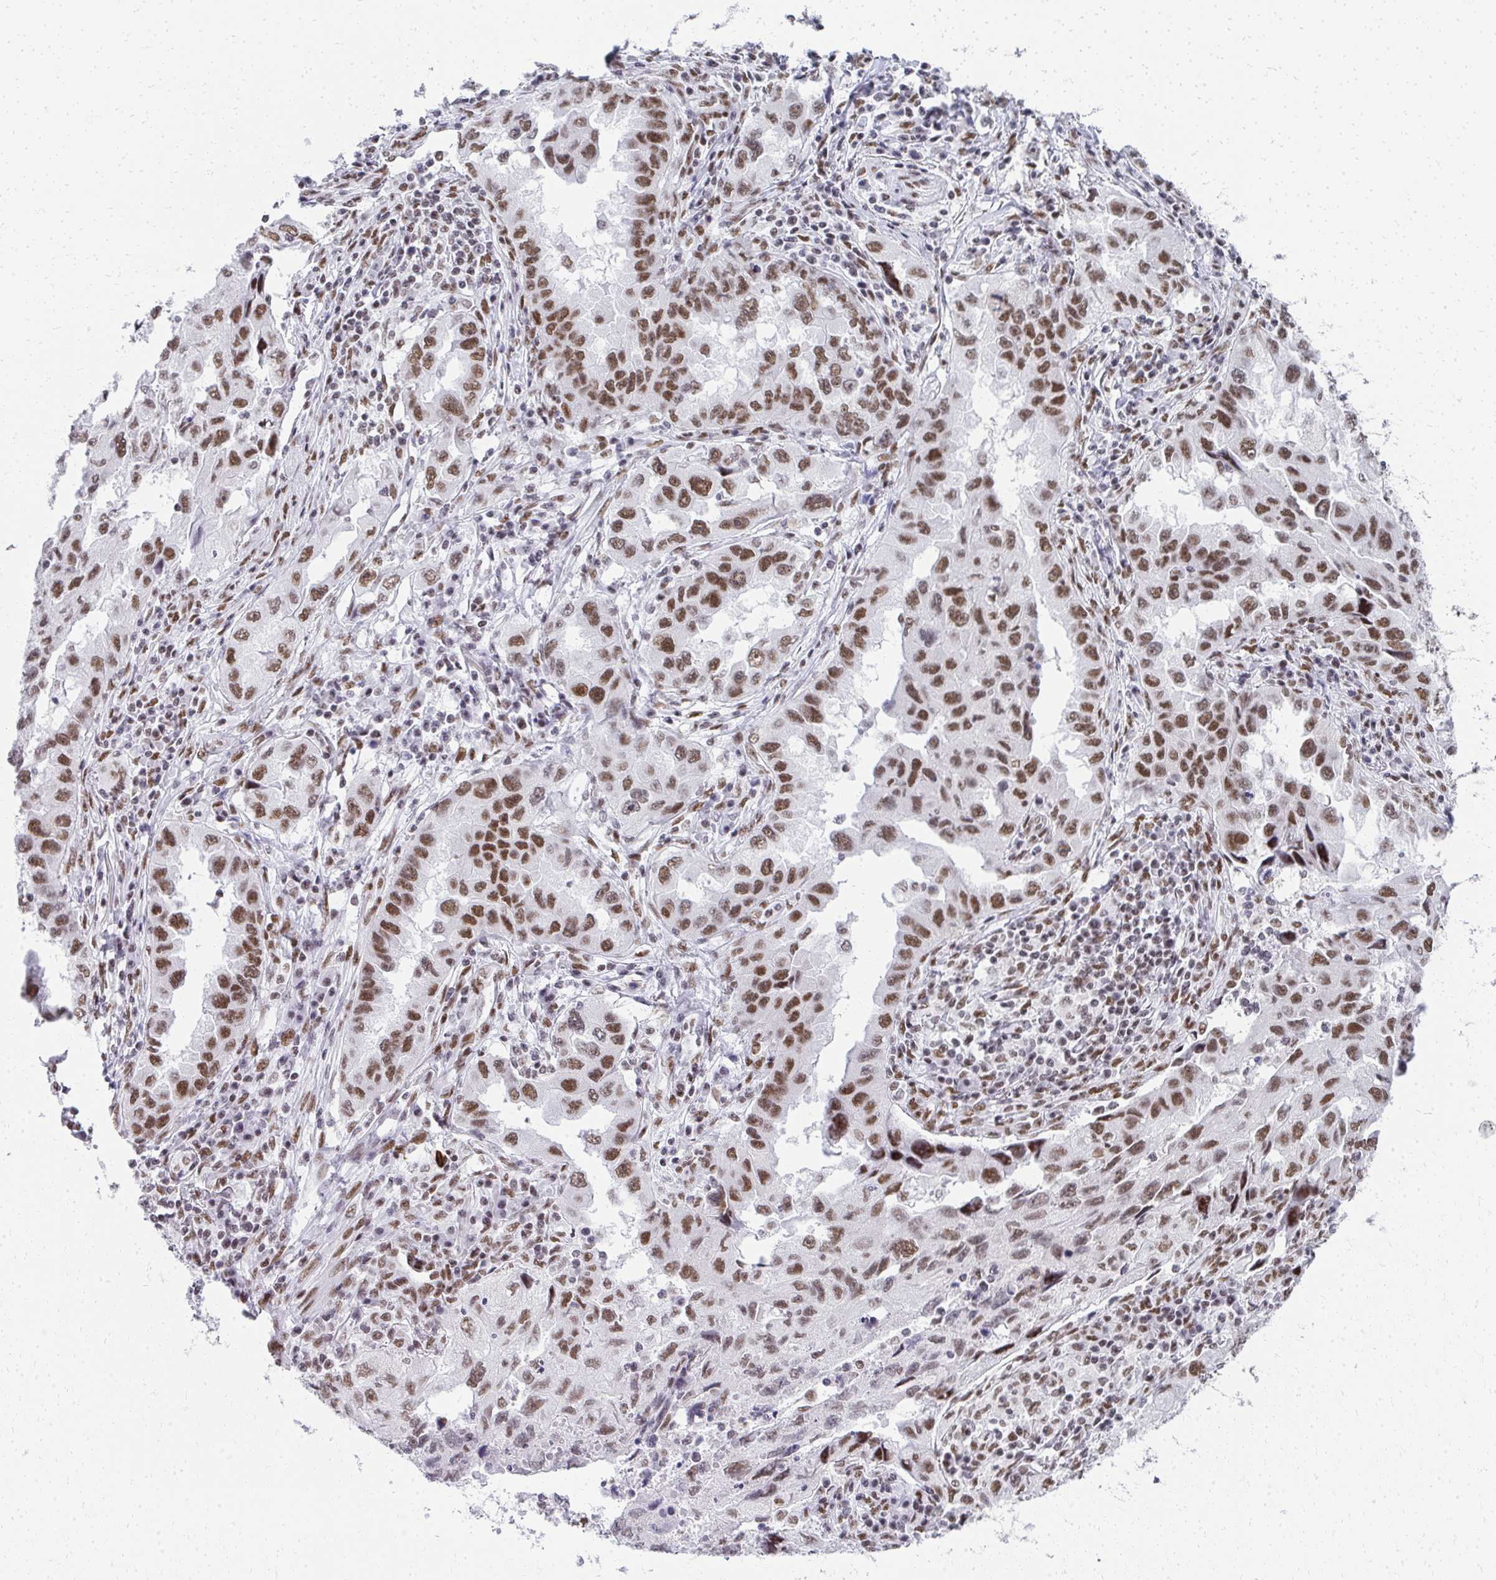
{"staining": {"intensity": "moderate", "quantity": ">75%", "location": "nuclear"}, "tissue": "lung cancer", "cell_type": "Tumor cells", "image_type": "cancer", "snomed": [{"axis": "morphology", "description": "Adenocarcinoma, NOS"}, {"axis": "topography", "description": "Lung"}], "caption": "Tumor cells show moderate nuclear expression in approximately >75% of cells in lung cancer.", "gene": "CREBBP", "patient": {"sex": "female", "age": 73}}